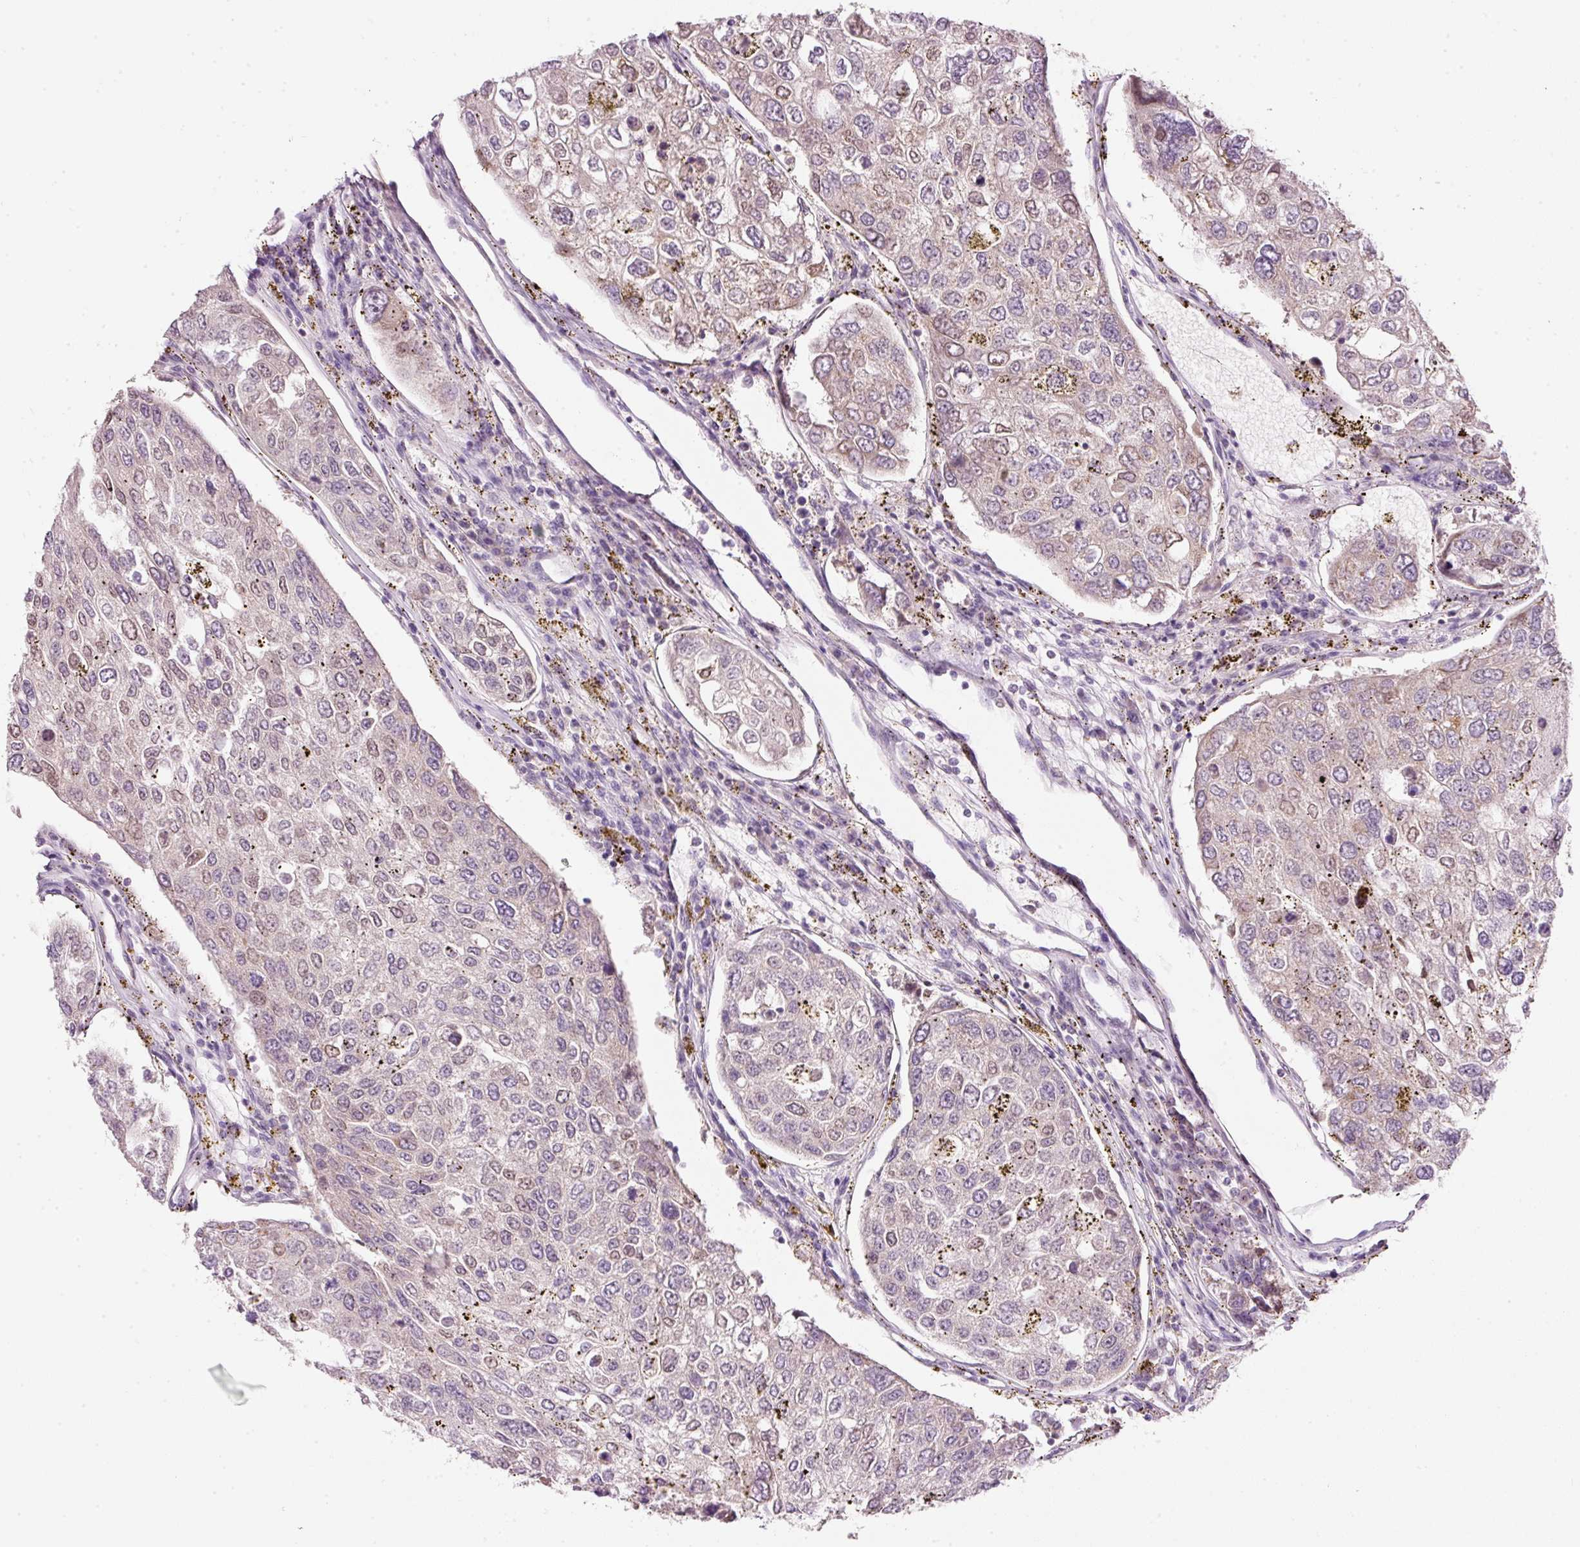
{"staining": {"intensity": "weak", "quantity": "25%-75%", "location": "cytoplasmic/membranous"}, "tissue": "urothelial cancer", "cell_type": "Tumor cells", "image_type": "cancer", "snomed": [{"axis": "morphology", "description": "Urothelial carcinoma, High grade"}, {"axis": "topography", "description": "Lymph node"}, {"axis": "topography", "description": "Urinary bladder"}], "caption": "This is an image of immunohistochemistry staining of urothelial carcinoma (high-grade), which shows weak positivity in the cytoplasmic/membranous of tumor cells.", "gene": "FAM78B", "patient": {"sex": "male", "age": 51}}